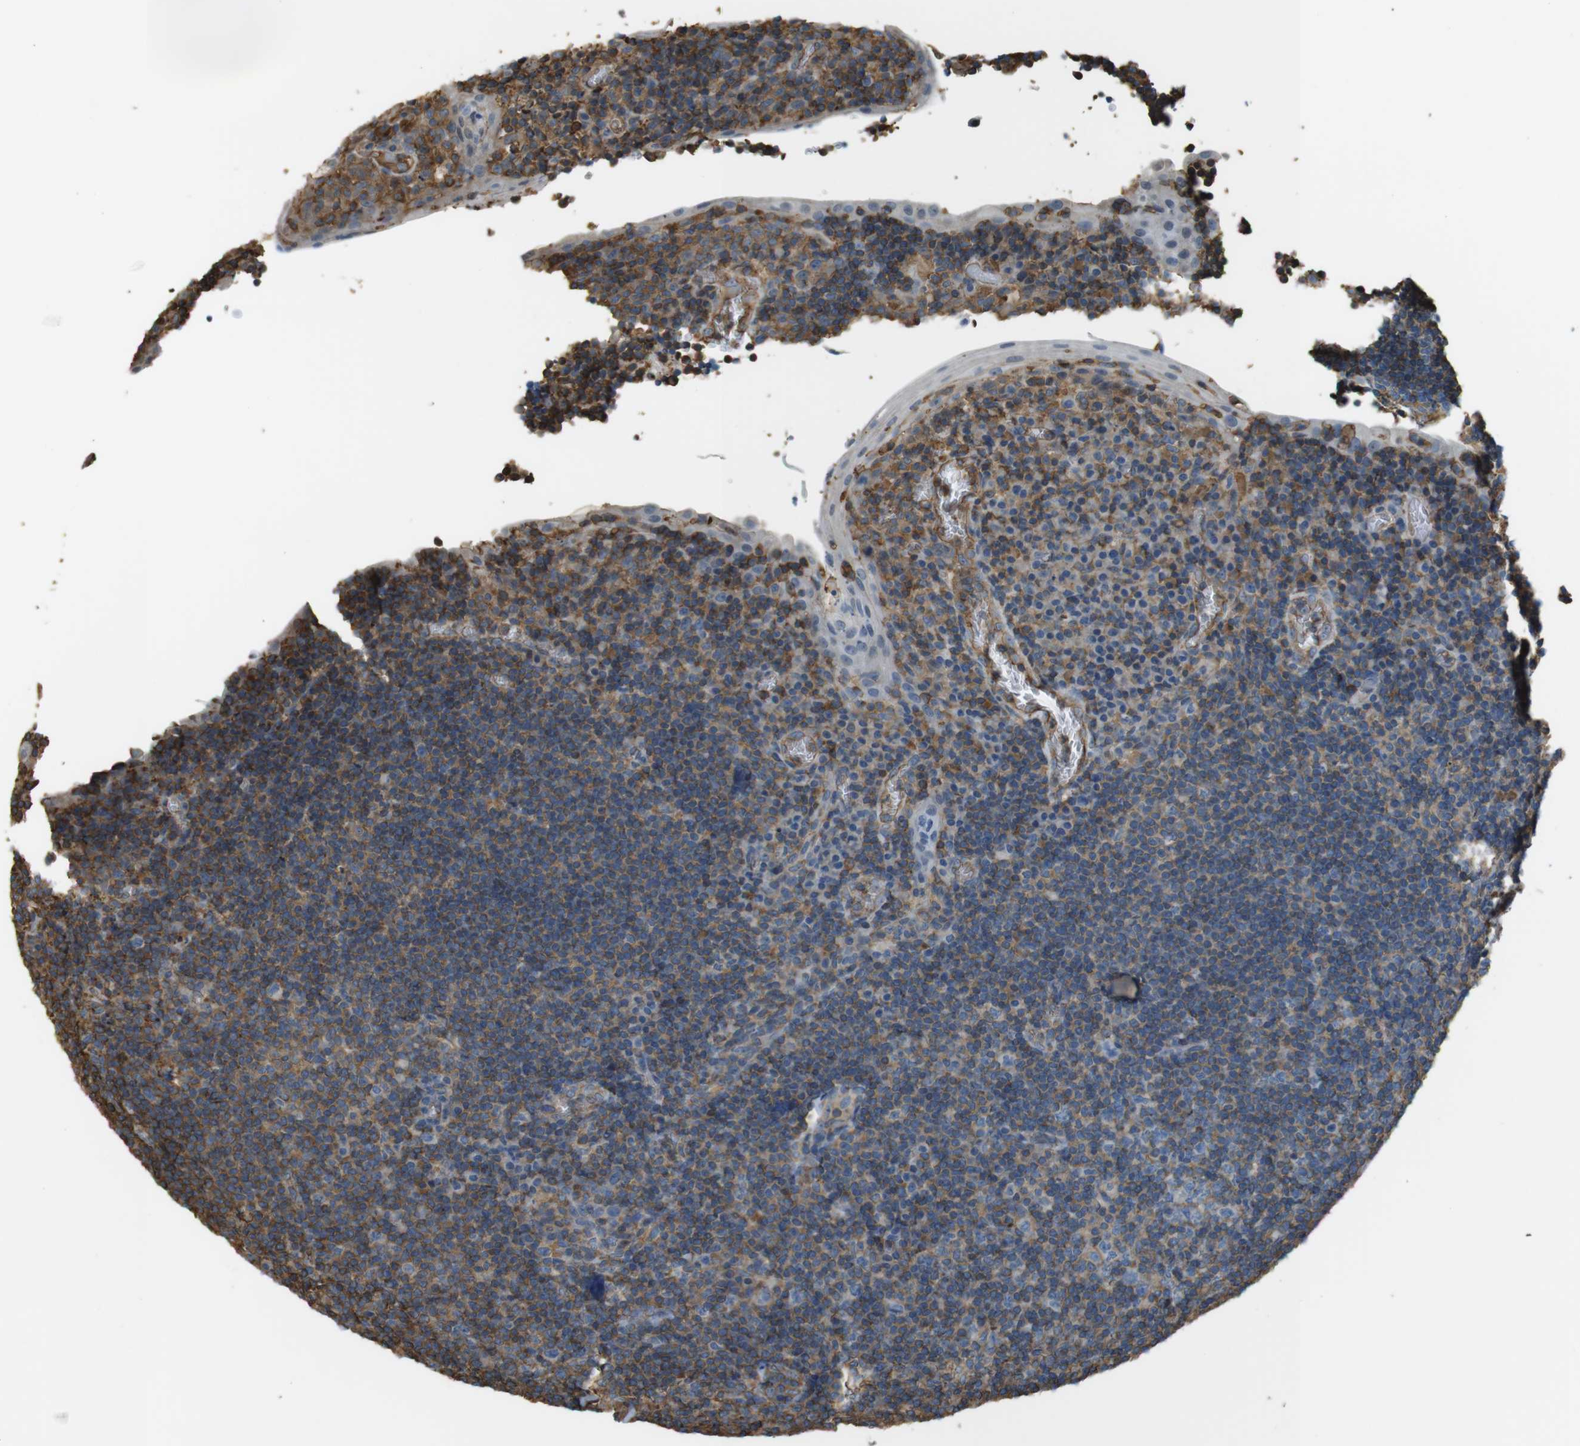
{"staining": {"intensity": "moderate", "quantity": ">75%", "location": "cytoplasmic/membranous"}, "tissue": "tonsil", "cell_type": "Germinal center cells", "image_type": "normal", "snomed": [{"axis": "morphology", "description": "Normal tissue, NOS"}, {"axis": "topography", "description": "Tonsil"}], "caption": "Immunohistochemistry (DAB (3,3'-diaminobenzidine)) staining of unremarkable human tonsil shows moderate cytoplasmic/membranous protein expression in approximately >75% of germinal center cells. (Brightfield microscopy of DAB IHC at high magnification).", "gene": "FCAR", "patient": {"sex": "male", "age": 37}}